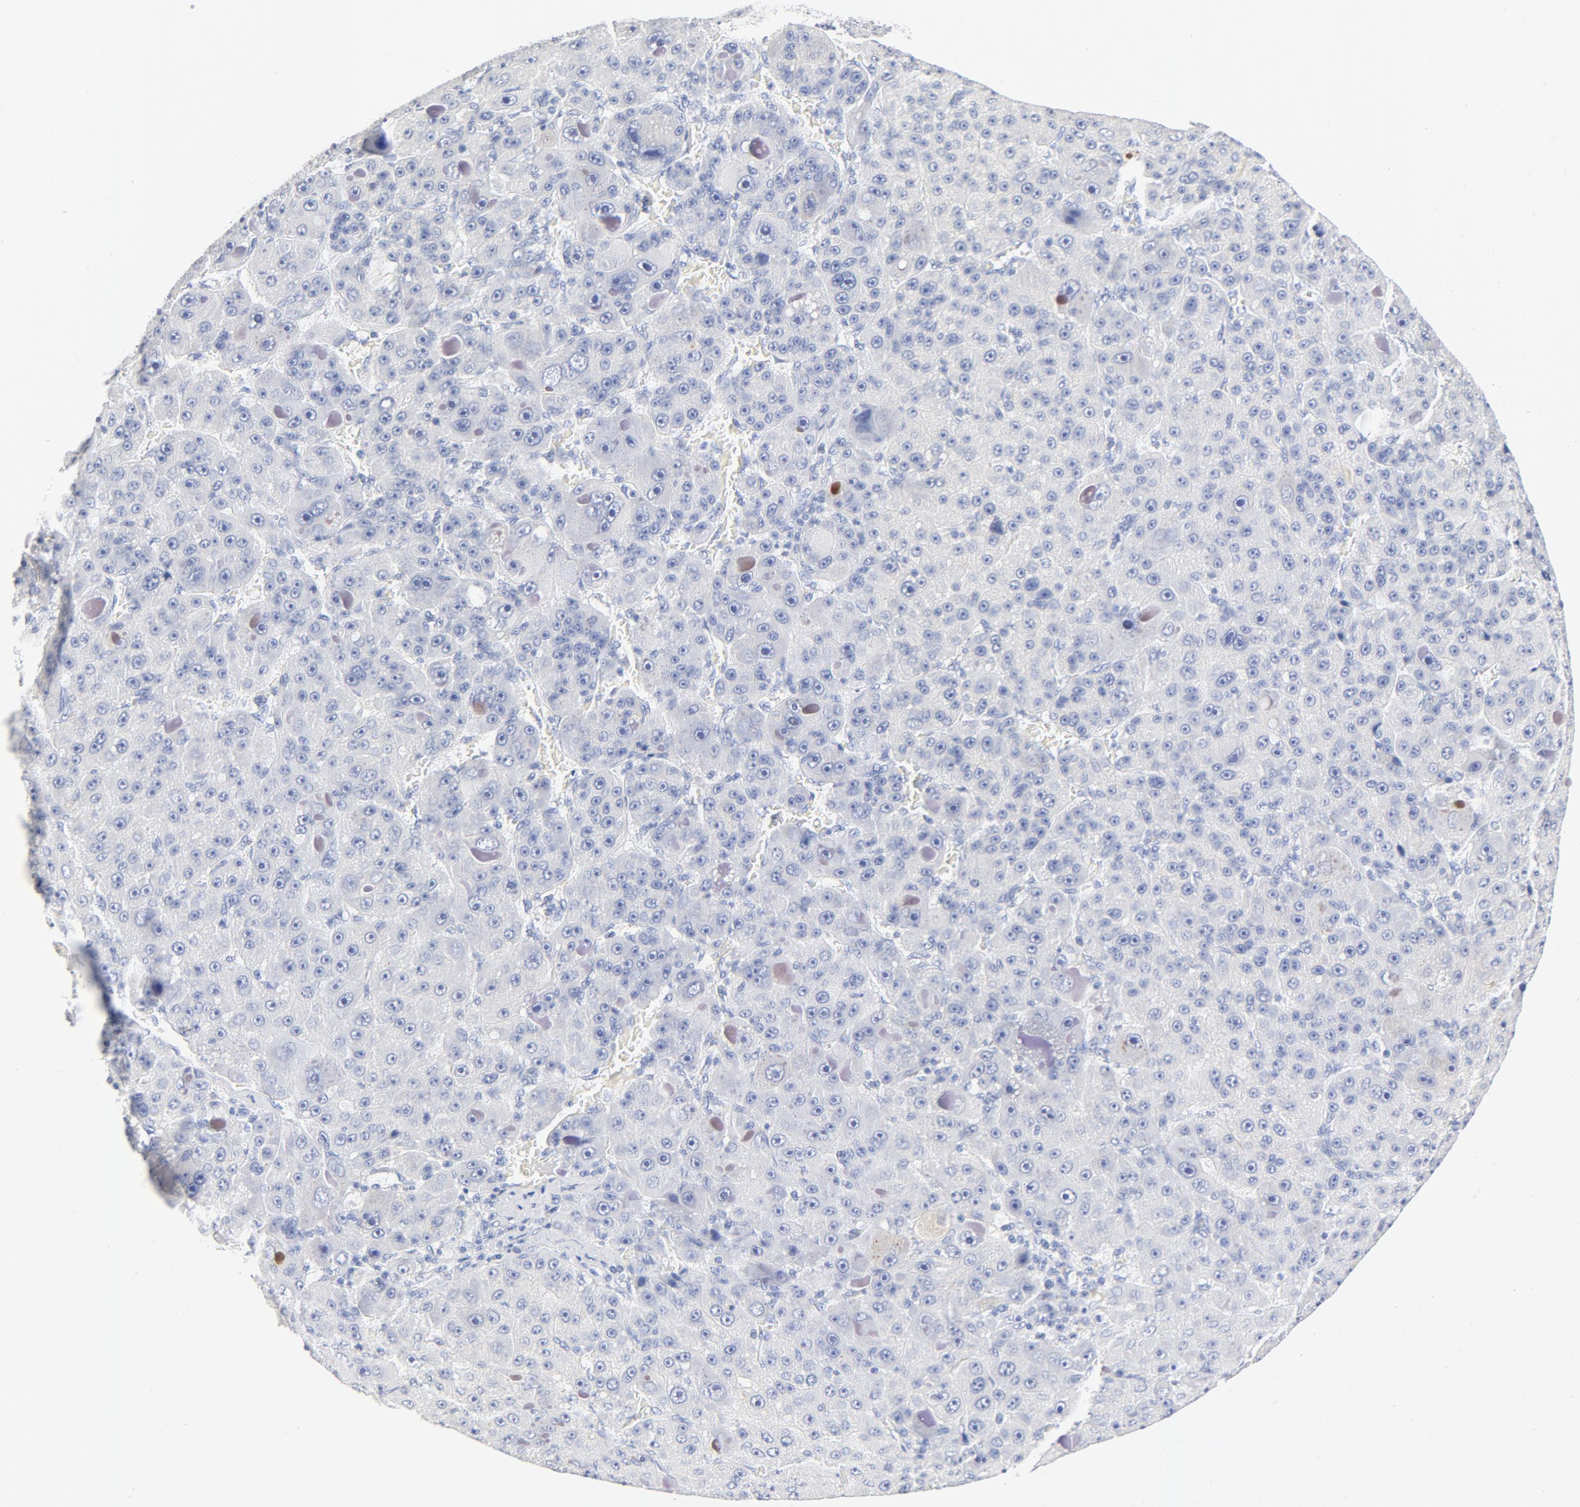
{"staining": {"intensity": "negative", "quantity": "none", "location": "none"}, "tissue": "liver cancer", "cell_type": "Tumor cells", "image_type": "cancer", "snomed": [{"axis": "morphology", "description": "Carcinoma, Hepatocellular, NOS"}, {"axis": "topography", "description": "Liver"}], "caption": "A photomicrograph of human hepatocellular carcinoma (liver) is negative for staining in tumor cells.", "gene": "HOMER1", "patient": {"sex": "male", "age": 76}}